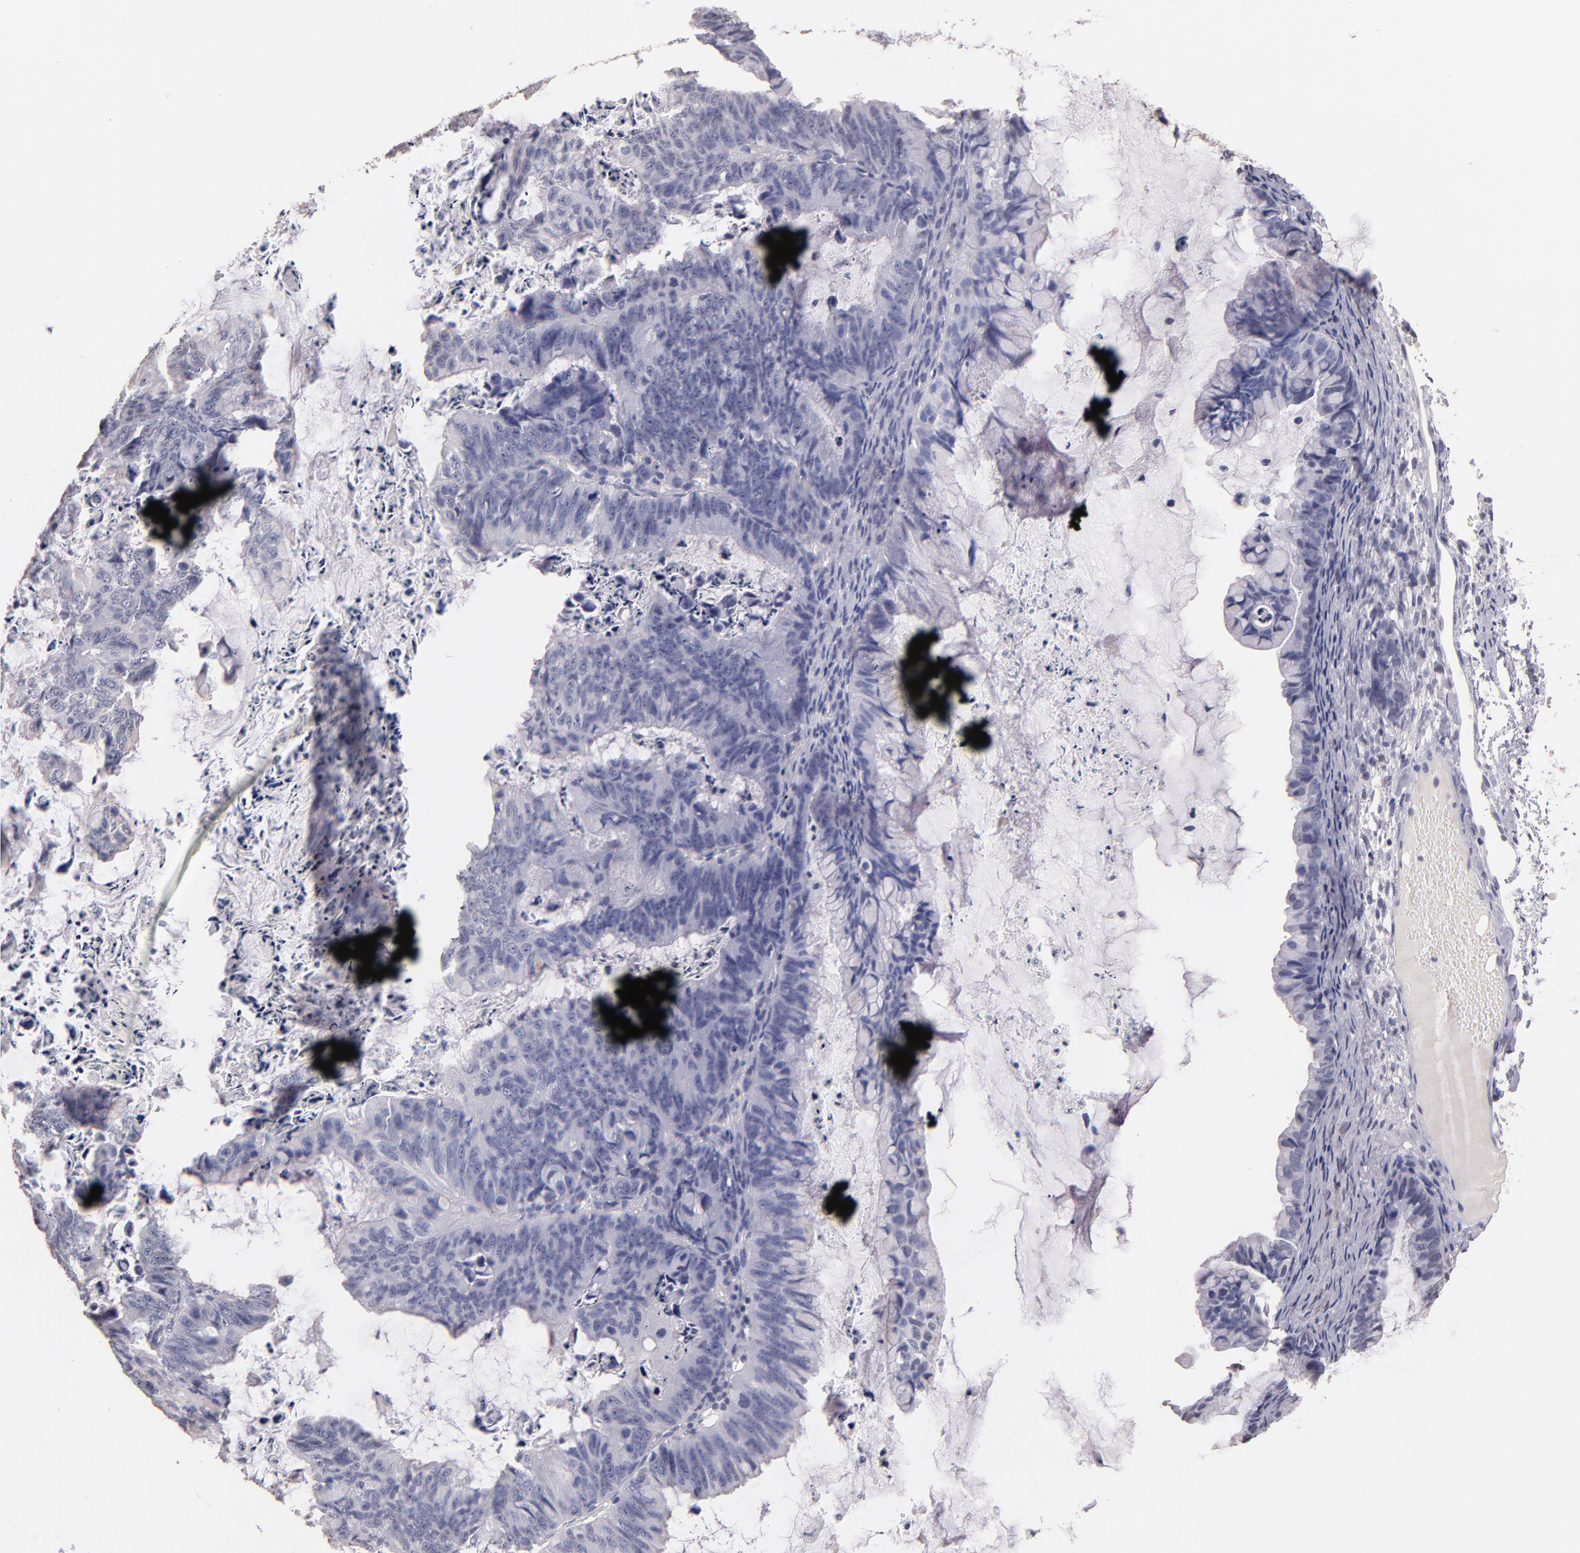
{"staining": {"intensity": "negative", "quantity": "none", "location": "none"}, "tissue": "ovarian cancer", "cell_type": "Tumor cells", "image_type": "cancer", "snomed": [{"axis": "morphology", "description": "Cystadenocarcinoma, mucinous, NOS"}, {"axis": "topography", "description": "Ovary"}], "caption": "This is an IHC histopathology image of human ovarian cancer (mucinous cystadenocarcinoma). There is no staining in tumor cells.", "gene": "SOX10", "patient": {"sex": "female", "age": 36}}